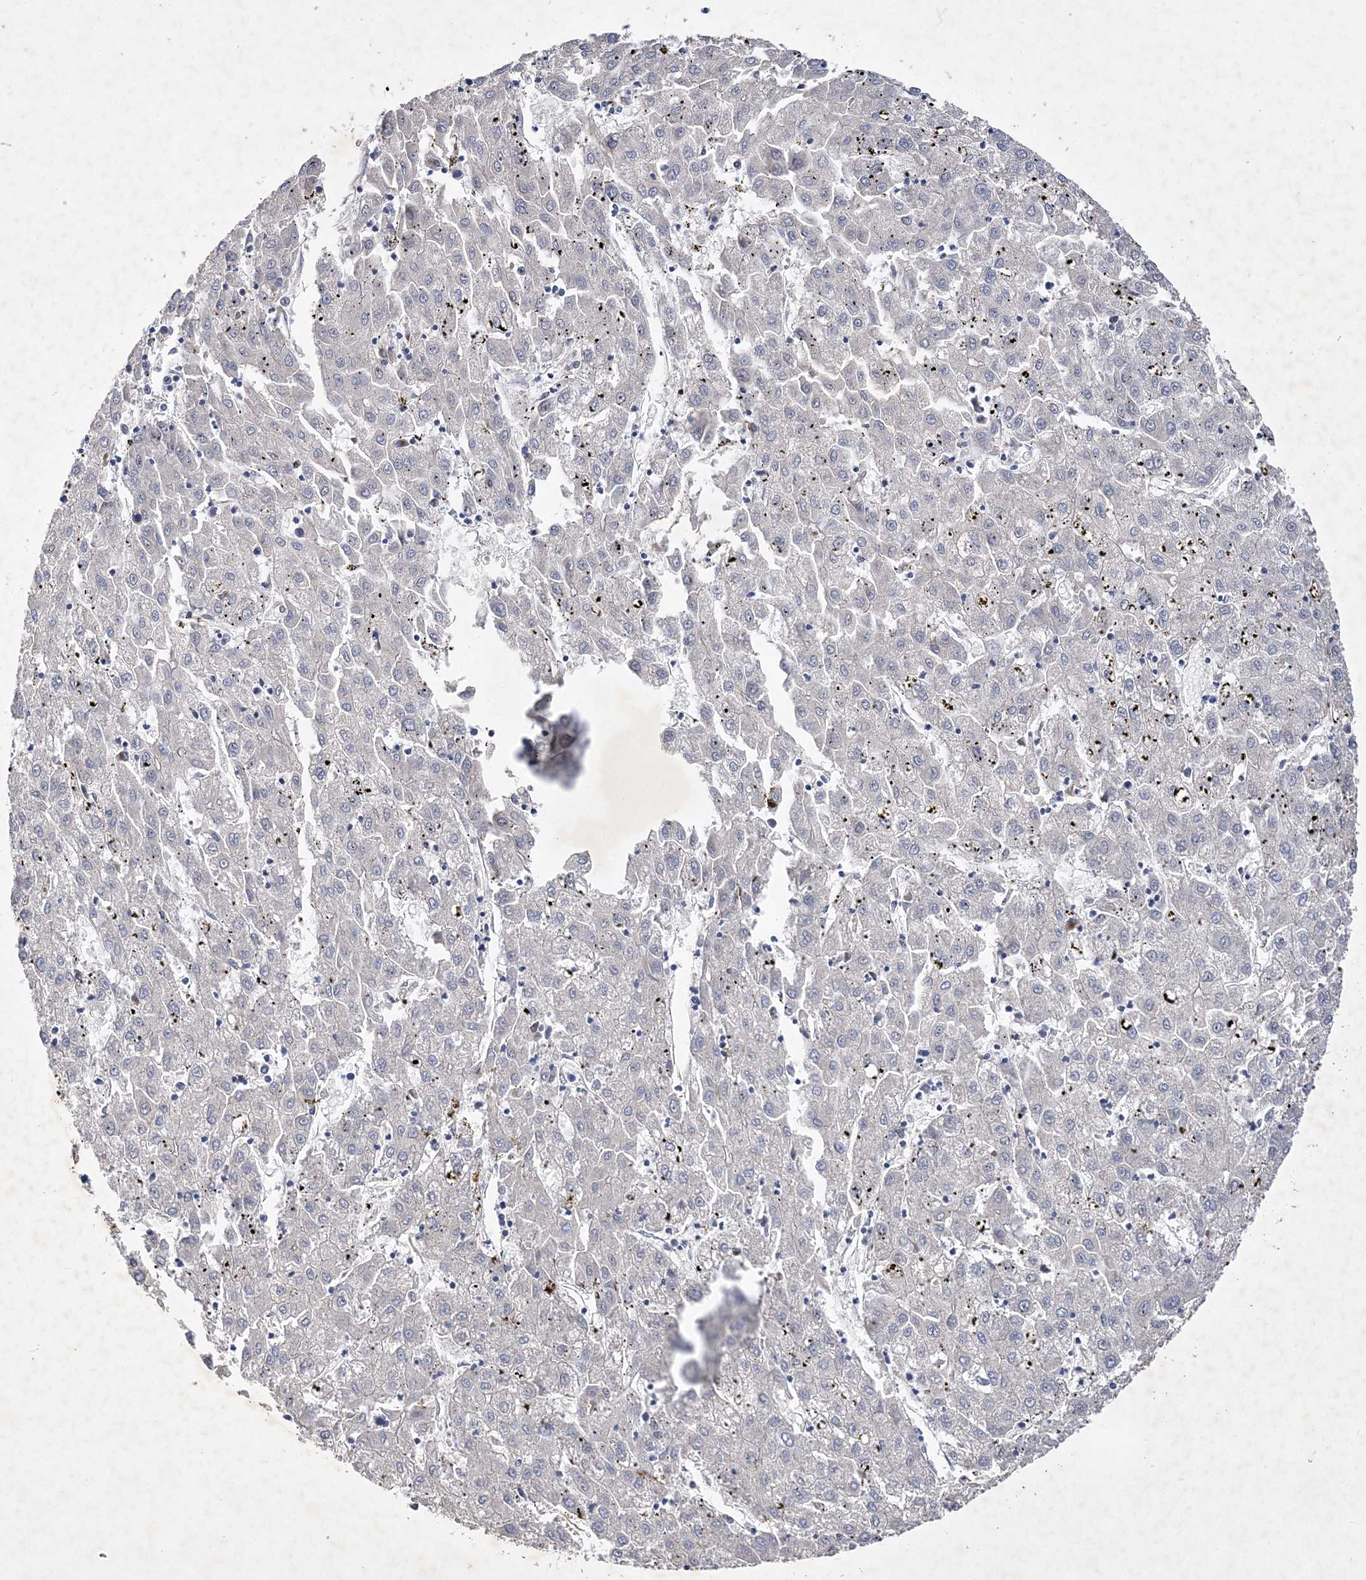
{"staining": {"intensity": "negative", "quantity": "none", "location": "none"}, "tissue": "liver cancer", "cell_type": "Tumor cells", "image_type": "cancer", "snomed": [{"axis": "morphology", "description": "Carcinoma, Hepatocellular, NOS"}, {"axis": "topography", "description": "Liver"}], "caption": "A photomicrograph of human liver cancer is negative for staining in tumor cells.", "gene": "METTL8", "patient": {"sex": "male", "age": 72}}